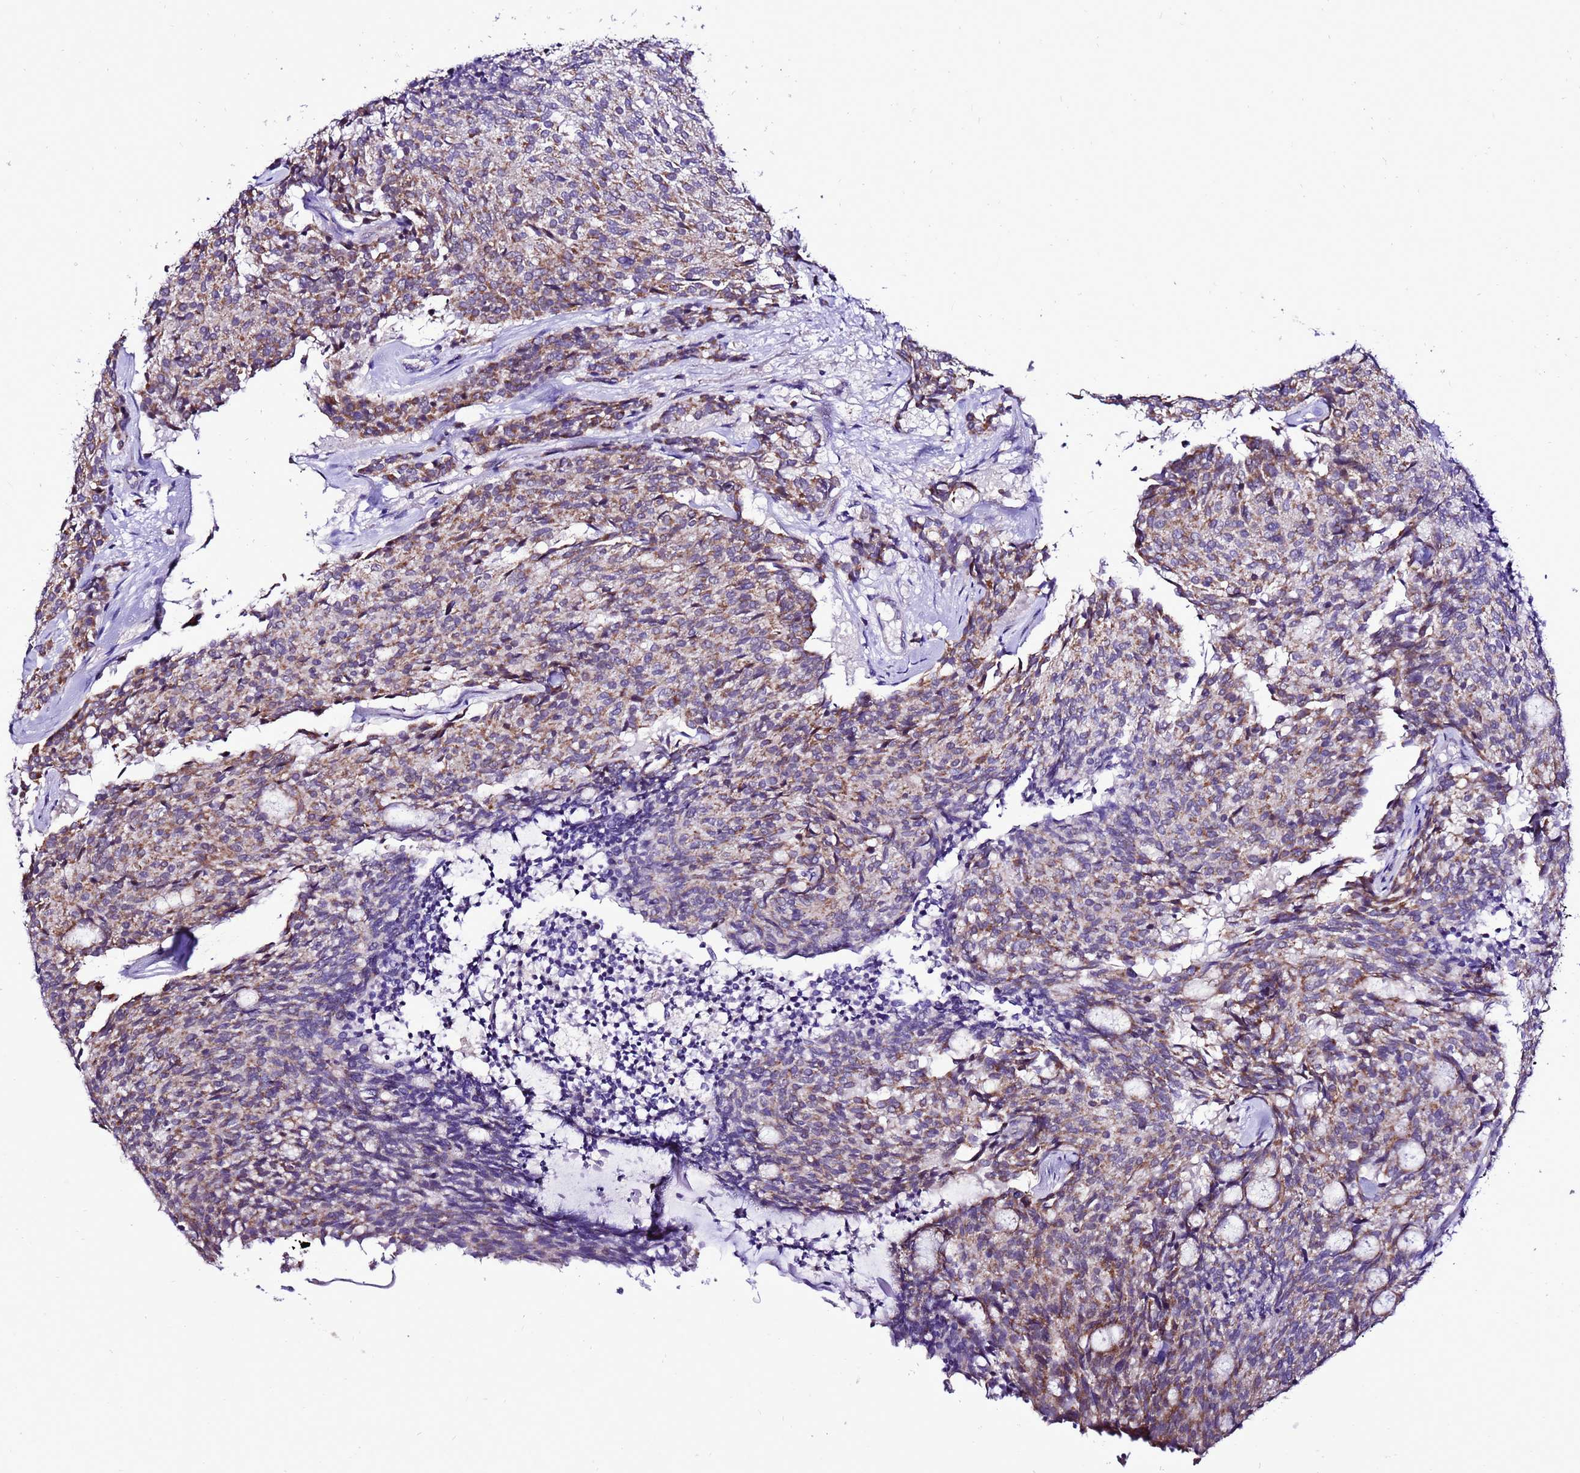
{"staining": {"intensity": "moderate", "quantity": "25%-75%", "location": "cytoplasmic/membranous"}, "tissue": "carcinoid", "cell_type": "Tumor cells", "image_type": "cancer", "snomed": [{"axis": "morphology", "description": "Carcinoid, malignant, NOS"}, {"axis": "topography", "description": "Pancreas"}], "caption": "Immunohistochemistry photomicrograph of neoplastic tissue: carcinoid stained using immunohistochemistry (IHC) shows medium levels of moderate protein expression localized specifically in the cytoplasmic/membranous of tumor cells, appearing as a cytoplasmic/membranous brown color.", "gene": "DPH6", "patient": {"sex": "female", "age": 54}}